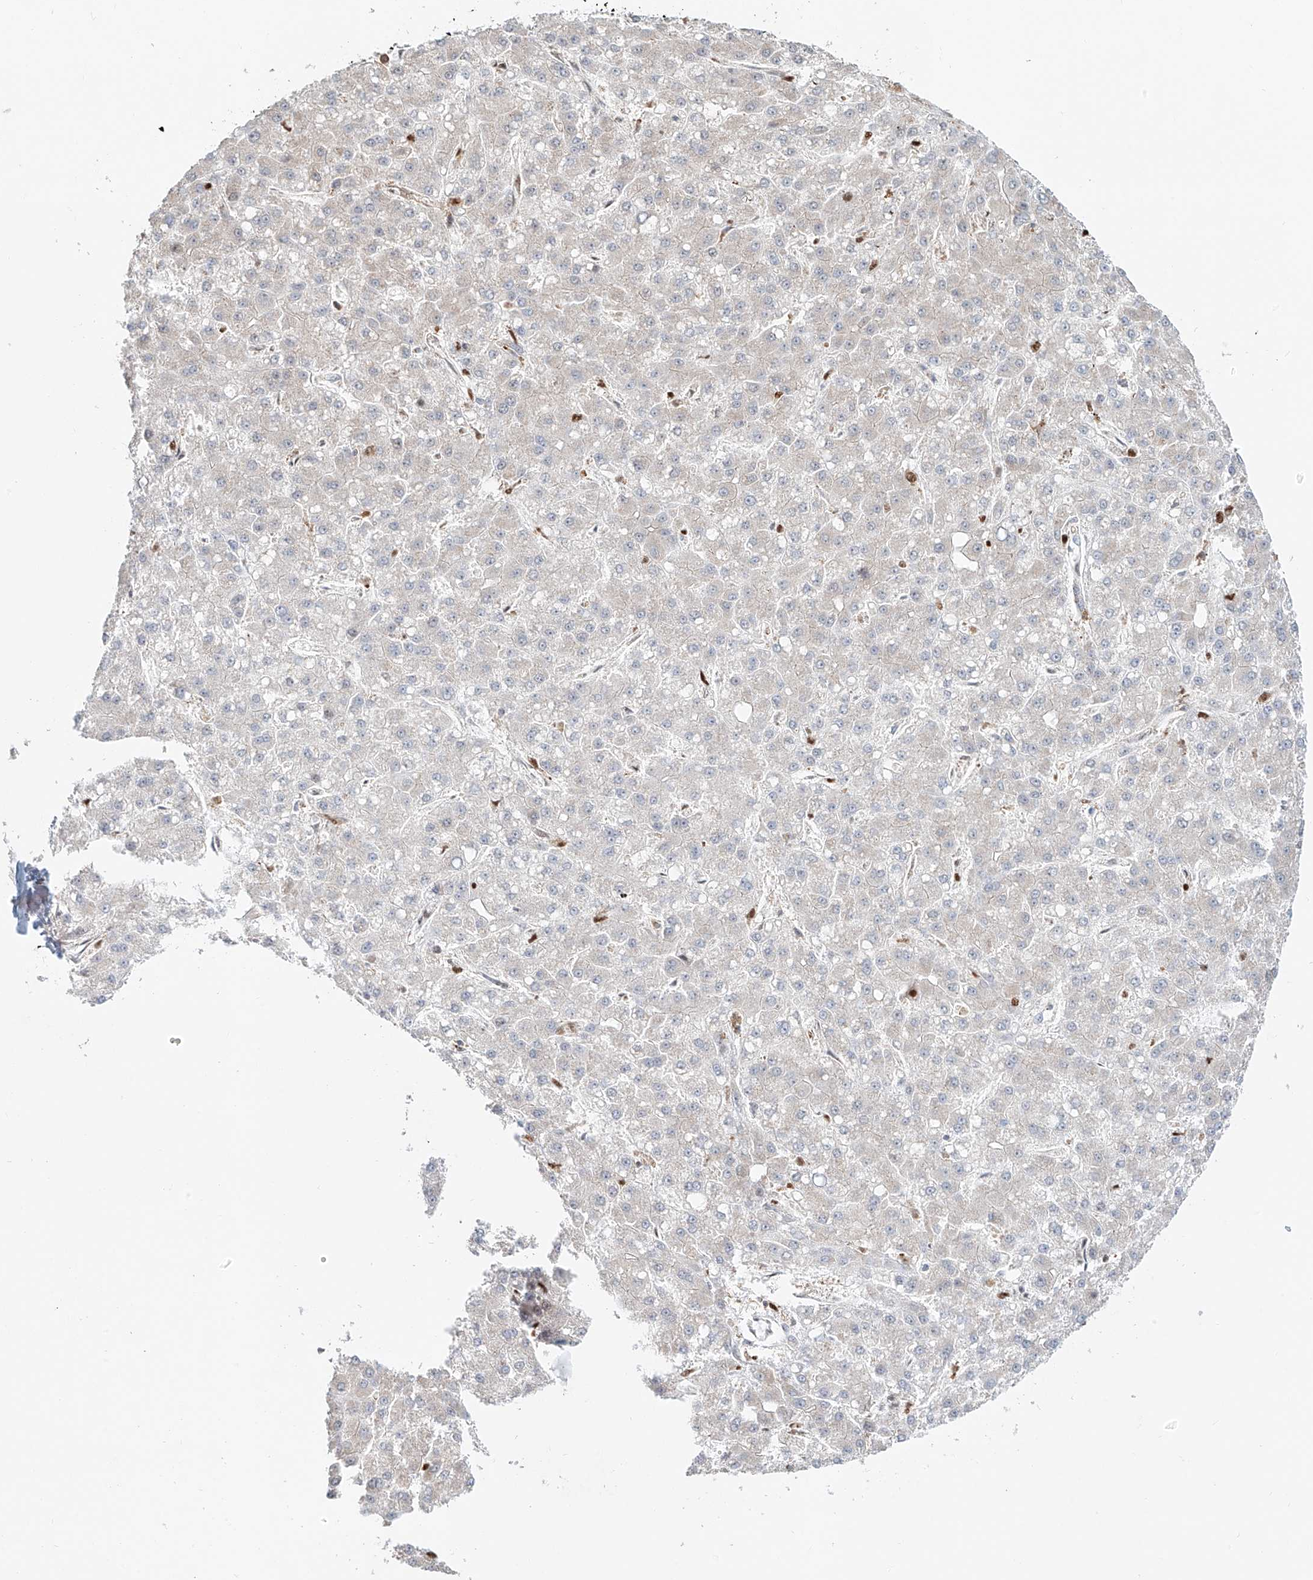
{"staining": {"intensity": "negative", "quantity": "none", "location": "none"}, "tissue": "liver cancer", "cell_type": "Tumor cells", "image_type": "cancer", "snomed": [{"axis": "morphology", "description": "Carcinoma, Hepatocellular, NOS"}, {"axis": "topography", "description": "Liver"}], "caption": "A high-resolution photomicrograph shows immunohistochemistry staining of liver cancer (hepatocellular carcinoma), which shows no significant positivity in tumor cells.", "gene": "DZIP1L", "patient": {"sex": "male", "age": 67}}